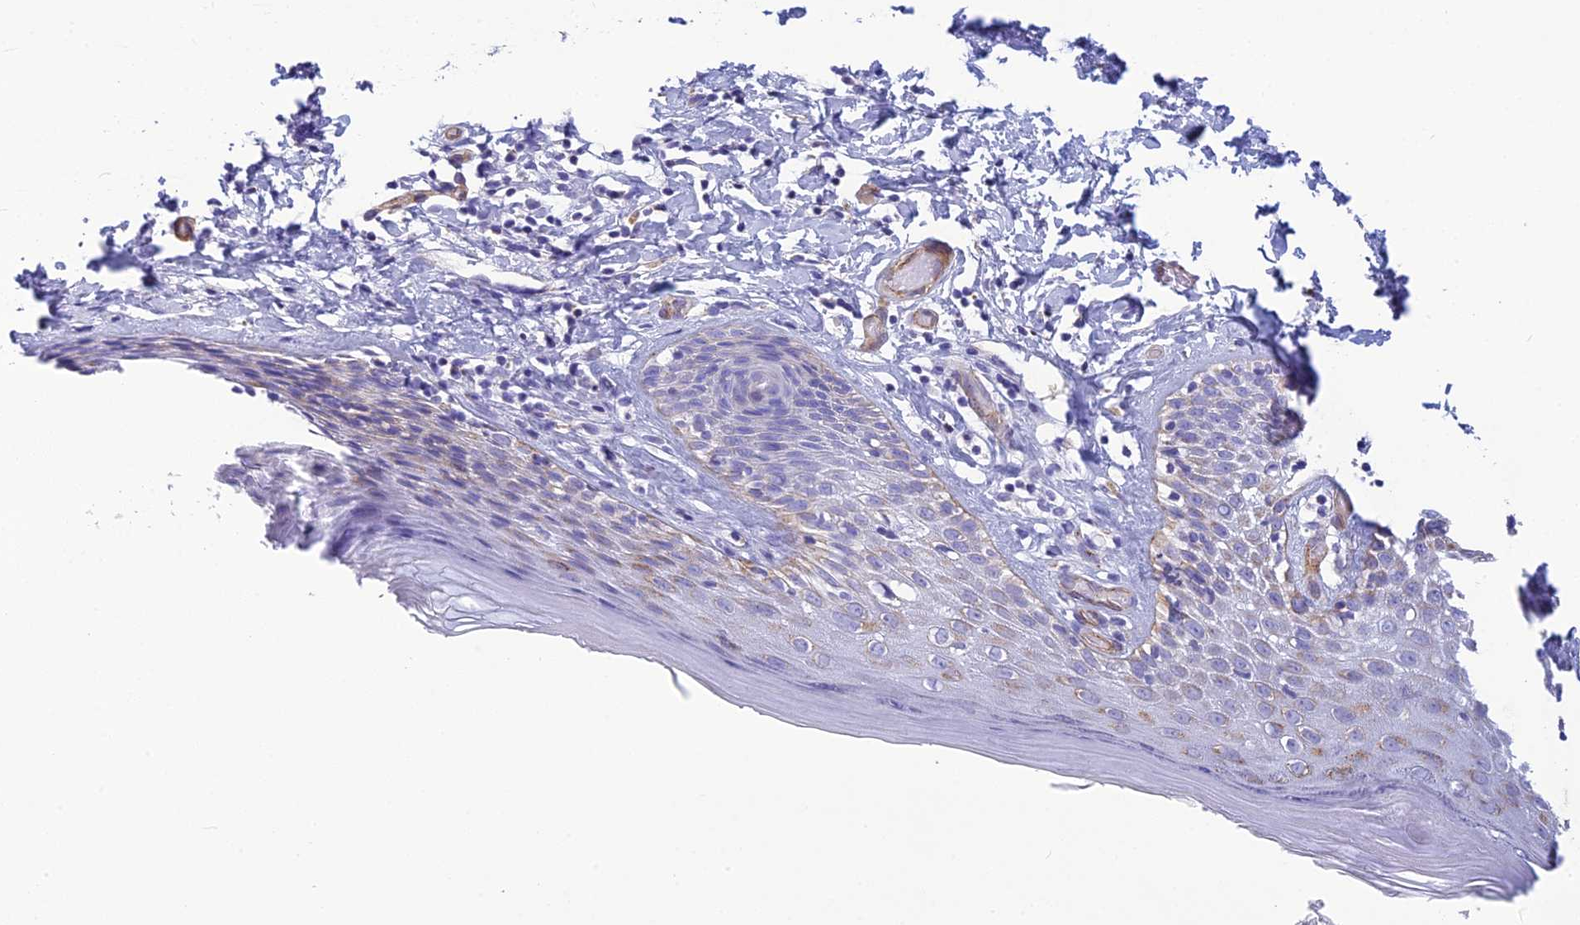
{"staining": {"intensity": "moderate", "quantity": "<25%", "location": "cytoplasmic/membranous"}, "tissue": "skin", "cell_type": "Epidermal cells", "image_type": "normal", "snomed": [{"axis": "morphology", "description": "Normal tissue, NOS"}, {"axis": "topography", "description": "Adipose tissue"}, {"axis": "topography", "description": "Vascular tissue"}, {"axis": "topography", "description": "Vulva"}, {"axis": "topography", "description": "Peripheral nerve tissue"}], "caption": "Protein staining by immunohistochemistry displays moderate cytoplasmic/membranous staining in approximately <25% of epidermal cells in normal skin.", "gene": "POMGNT1", "patient": {"sex": "female", "age": 86}}